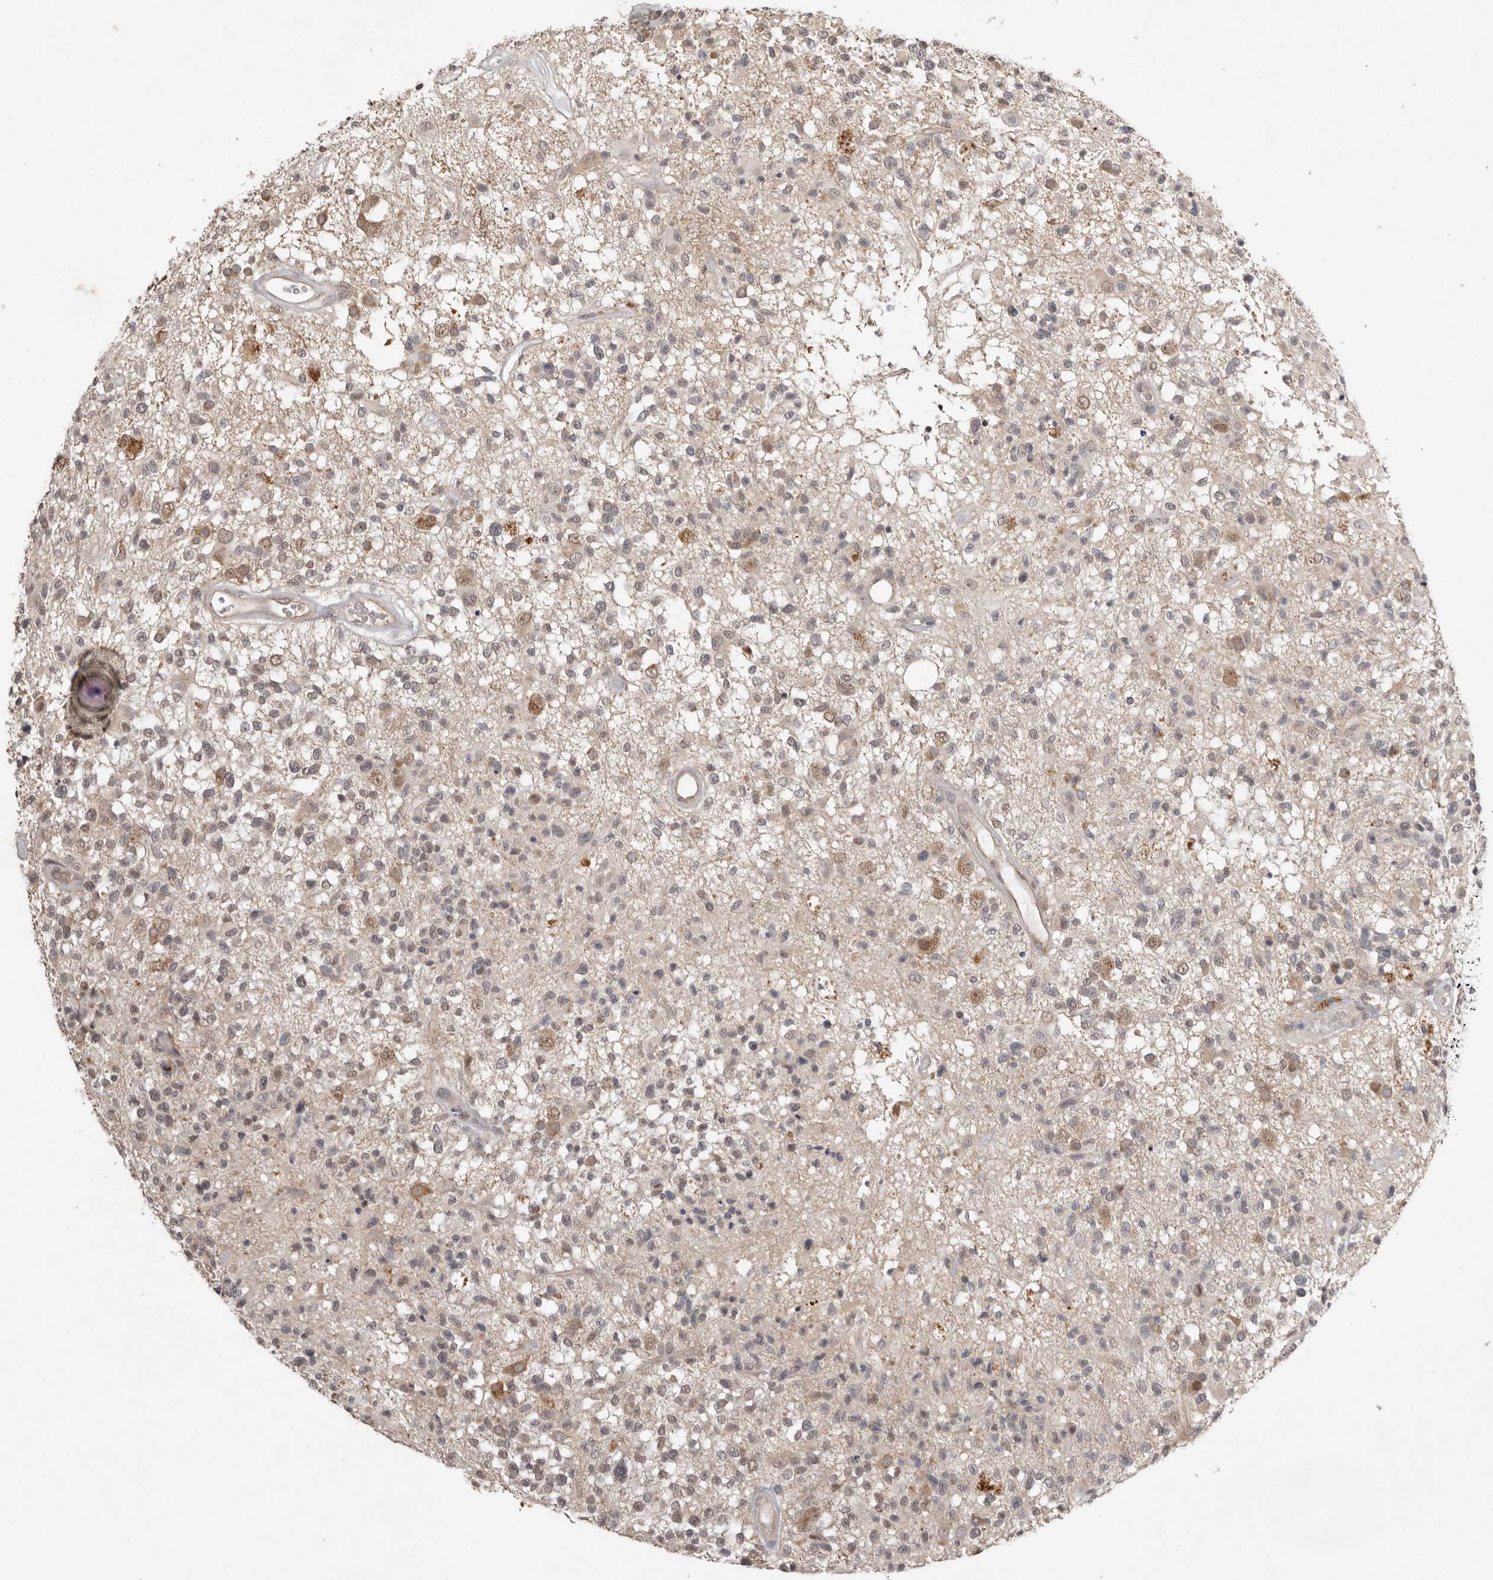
{"staining": {"intensity": "weak", "quantity": "25%-75%", "location": "cytoplasmic/membranous,nuclear"}, "tissue": "glioma", "cell_type": "Tumor cells", "image_type": "cancer", "snomed": [{"axis": "morphology", "description": "Glioma, malignant, High grade"}, {"axis": "morphology", "description": "Glioblastoma, NOS"}, {"axis": "topography", "description": "Brain"}], "caption": "The immunohistochemical stain shows weak cytoplasmic/membranous and nuclear positivity in tumor cells of glioblastoma tissue.", "gene": "NSUN4", "patient": {"sex": "male", "age": 60}}